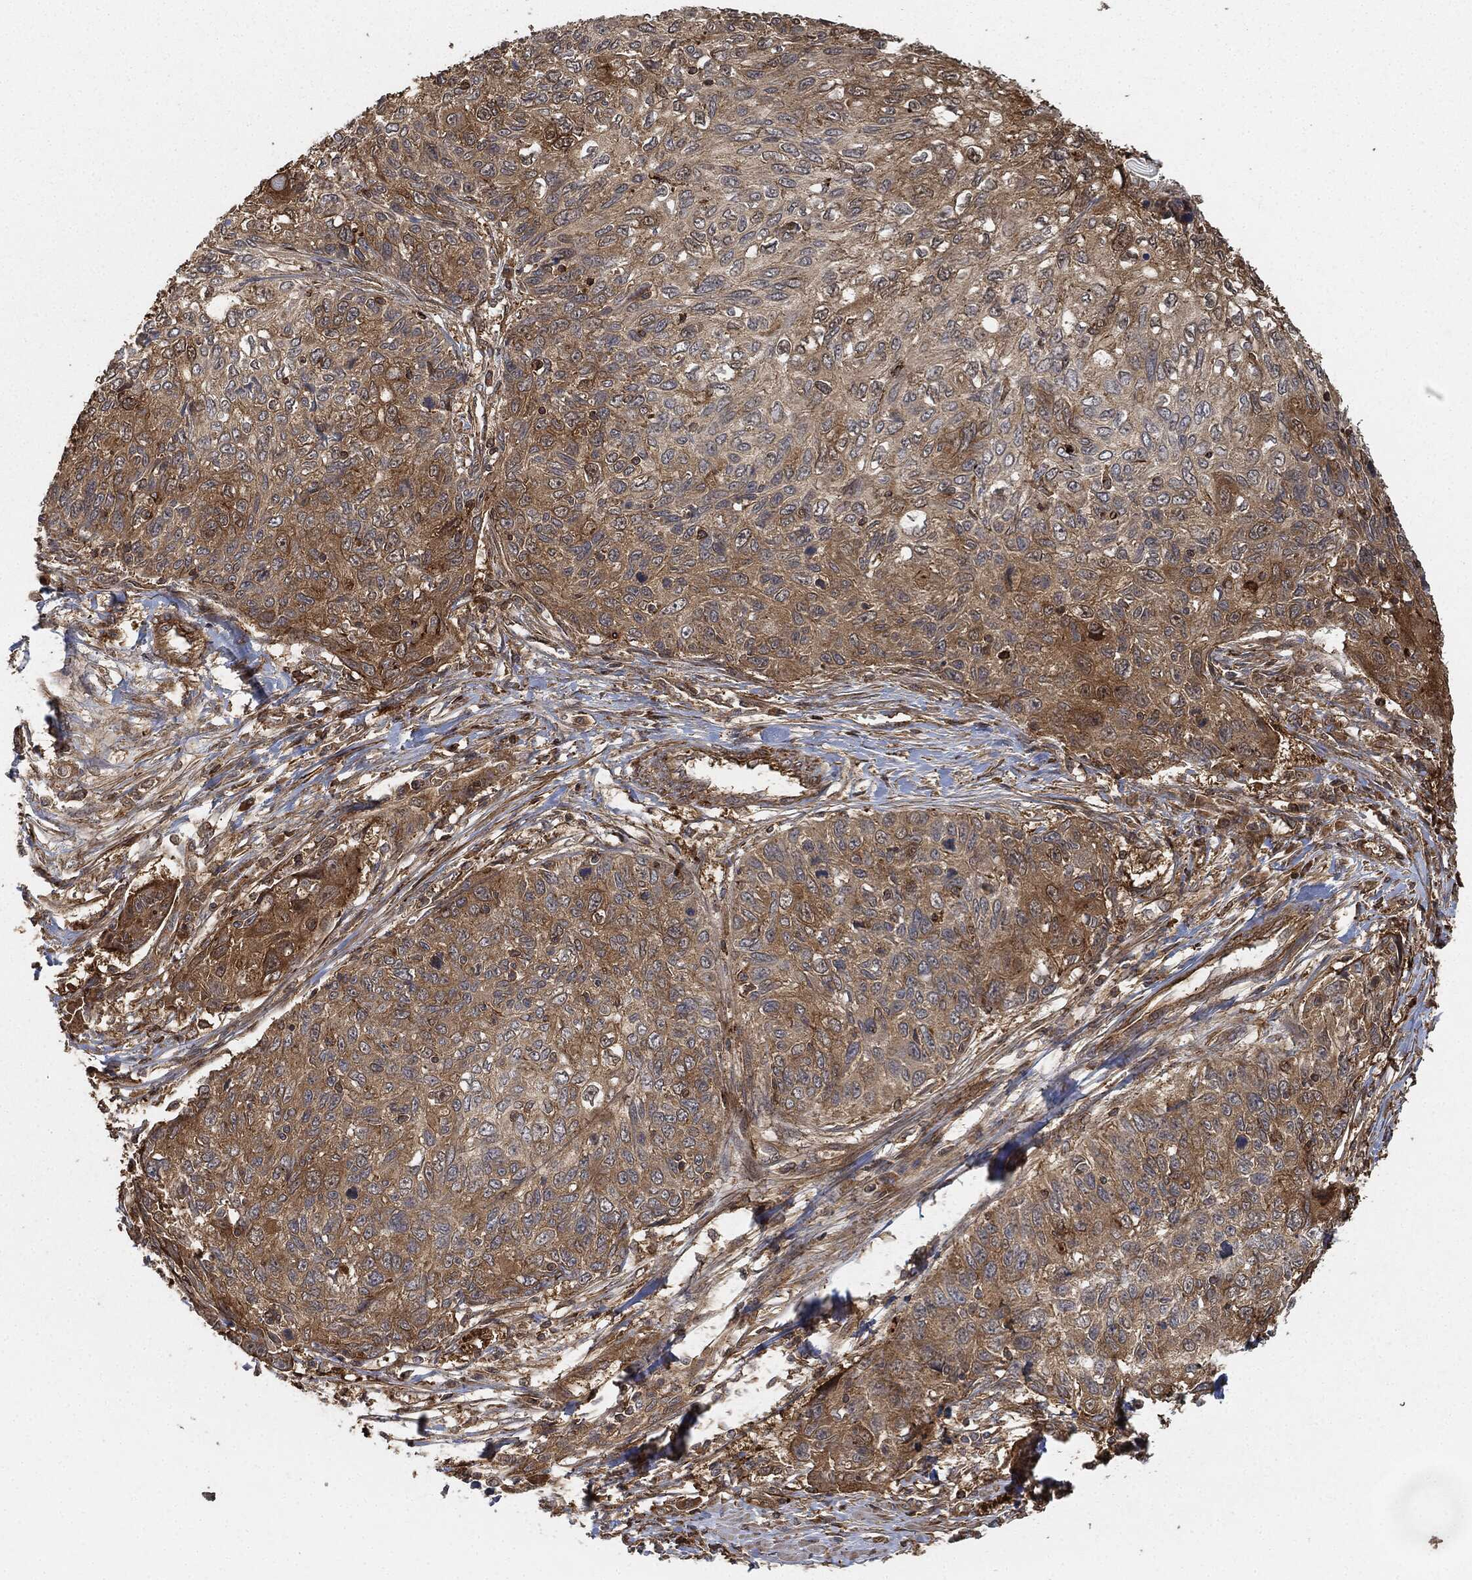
{"staining": {"intensity": "moderate", "quantity": "25%-75%", "location": "cytoplasmic/membranous"}, "tissue": "skin cancer", "cell_type": "Tumor cells", "image_type": "cancer", "snomed": [{"axis": "morphology", "description": "Squamous cell carcinoma, NOS"}, {"axis": "topography", "description": "Skin"}], "caption": "An IHC micrograph of neoplastic tissue is shown. Protein staining in brown highlights moderate cytoplasmic/membranous positivity in skin cancer within tumor cells.", "gene": "TPT1", "patient": {"sex": "male", "age": 92}}